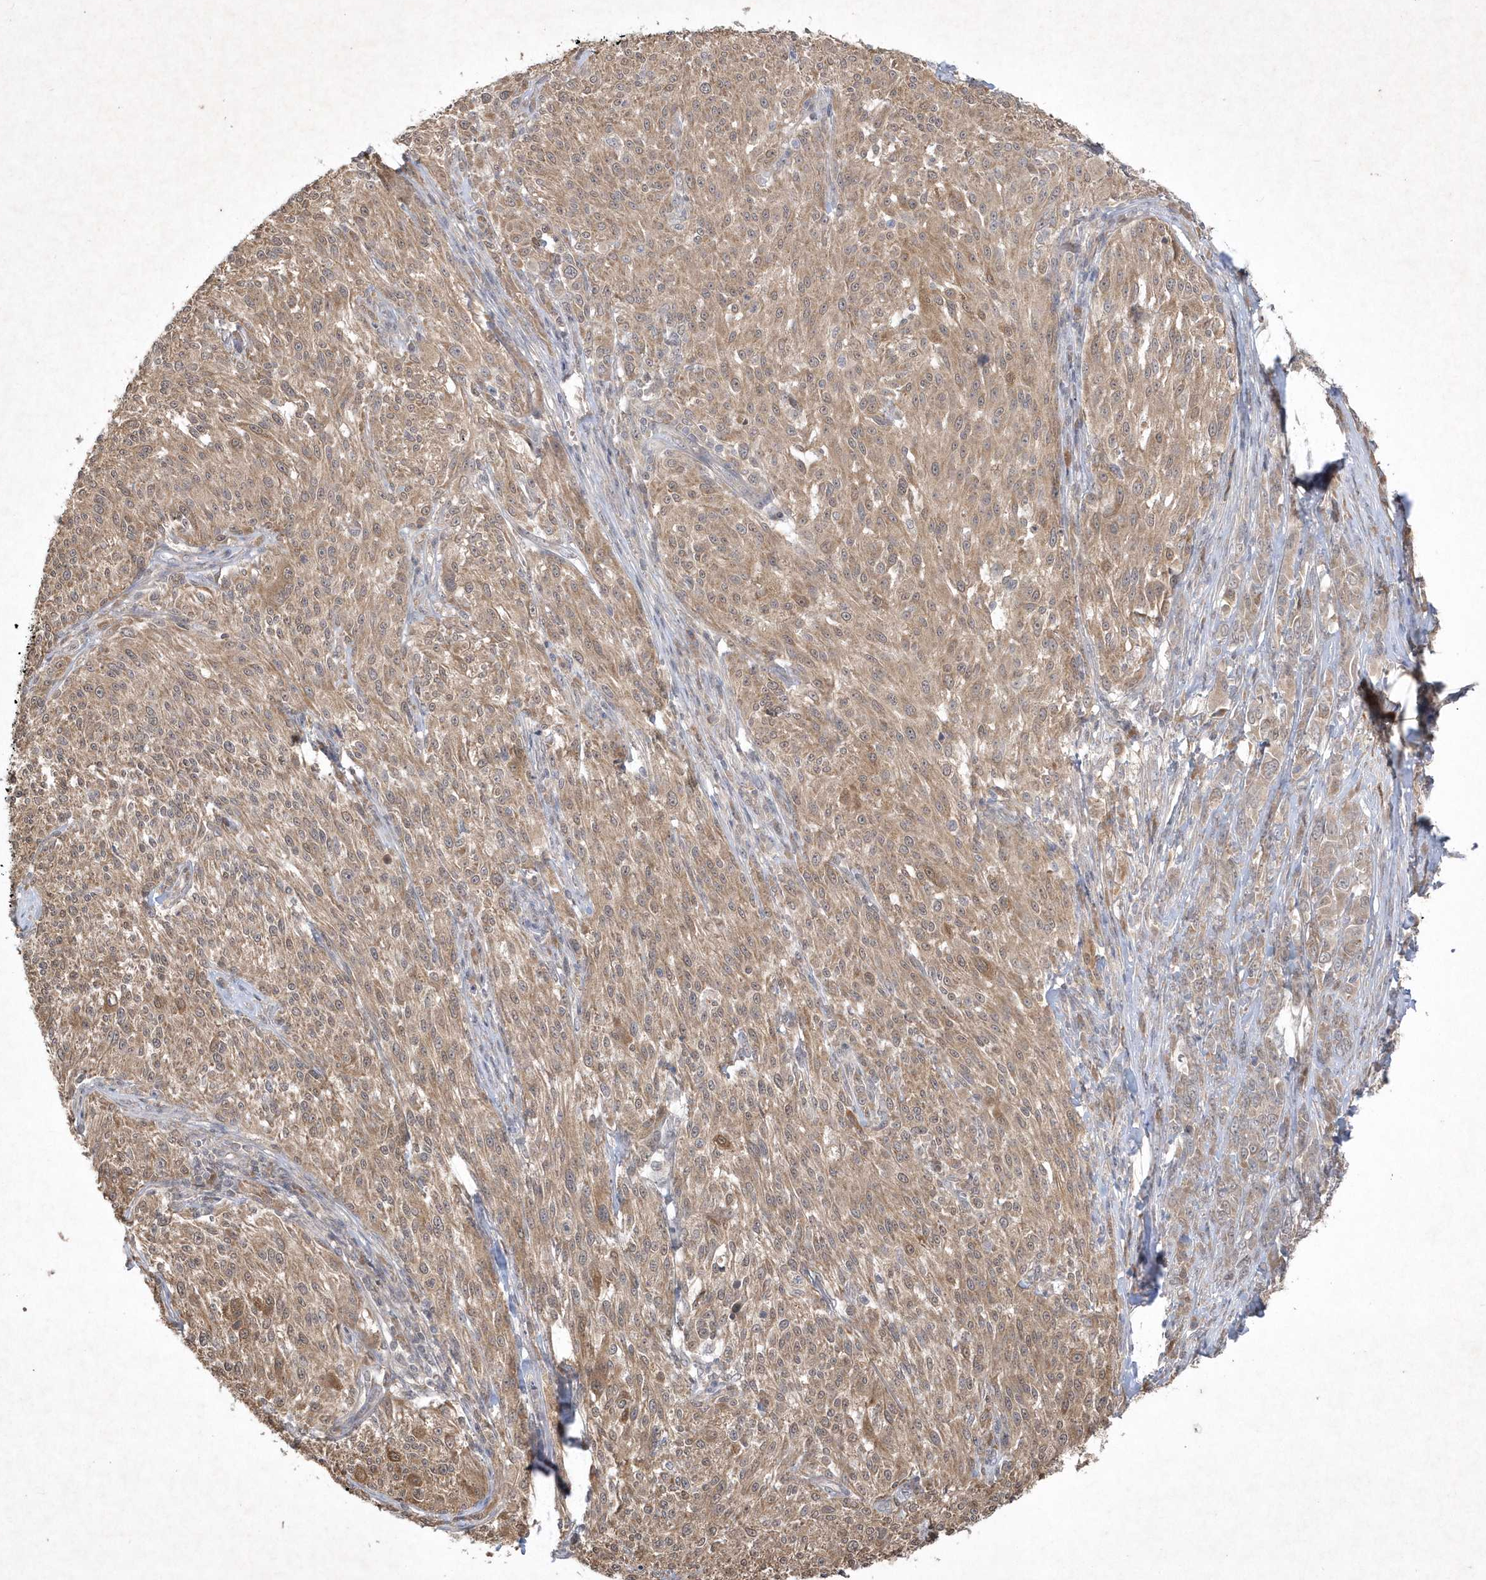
{"staining": {"intensity": "weak", "quantity": ">75%", "location": "cytoplasmic/membranous"}, "tissue": "melanoma", "cell_type": "Tumor cells", "image_type": "cancer", "snomed": [{"axis": "morphology", "description": "Malignant melanoma, NOS"}, {"axis": "topography", "description": "Skin of trunk"}], "caption": "Protein positivity by IHC shows weak cytoplasmic/membranous expression in approximately >75% of tumor cells in malignant melanoma.", "gene": "AKR7A2", "patient": {"sex": "male", "age": 71}}